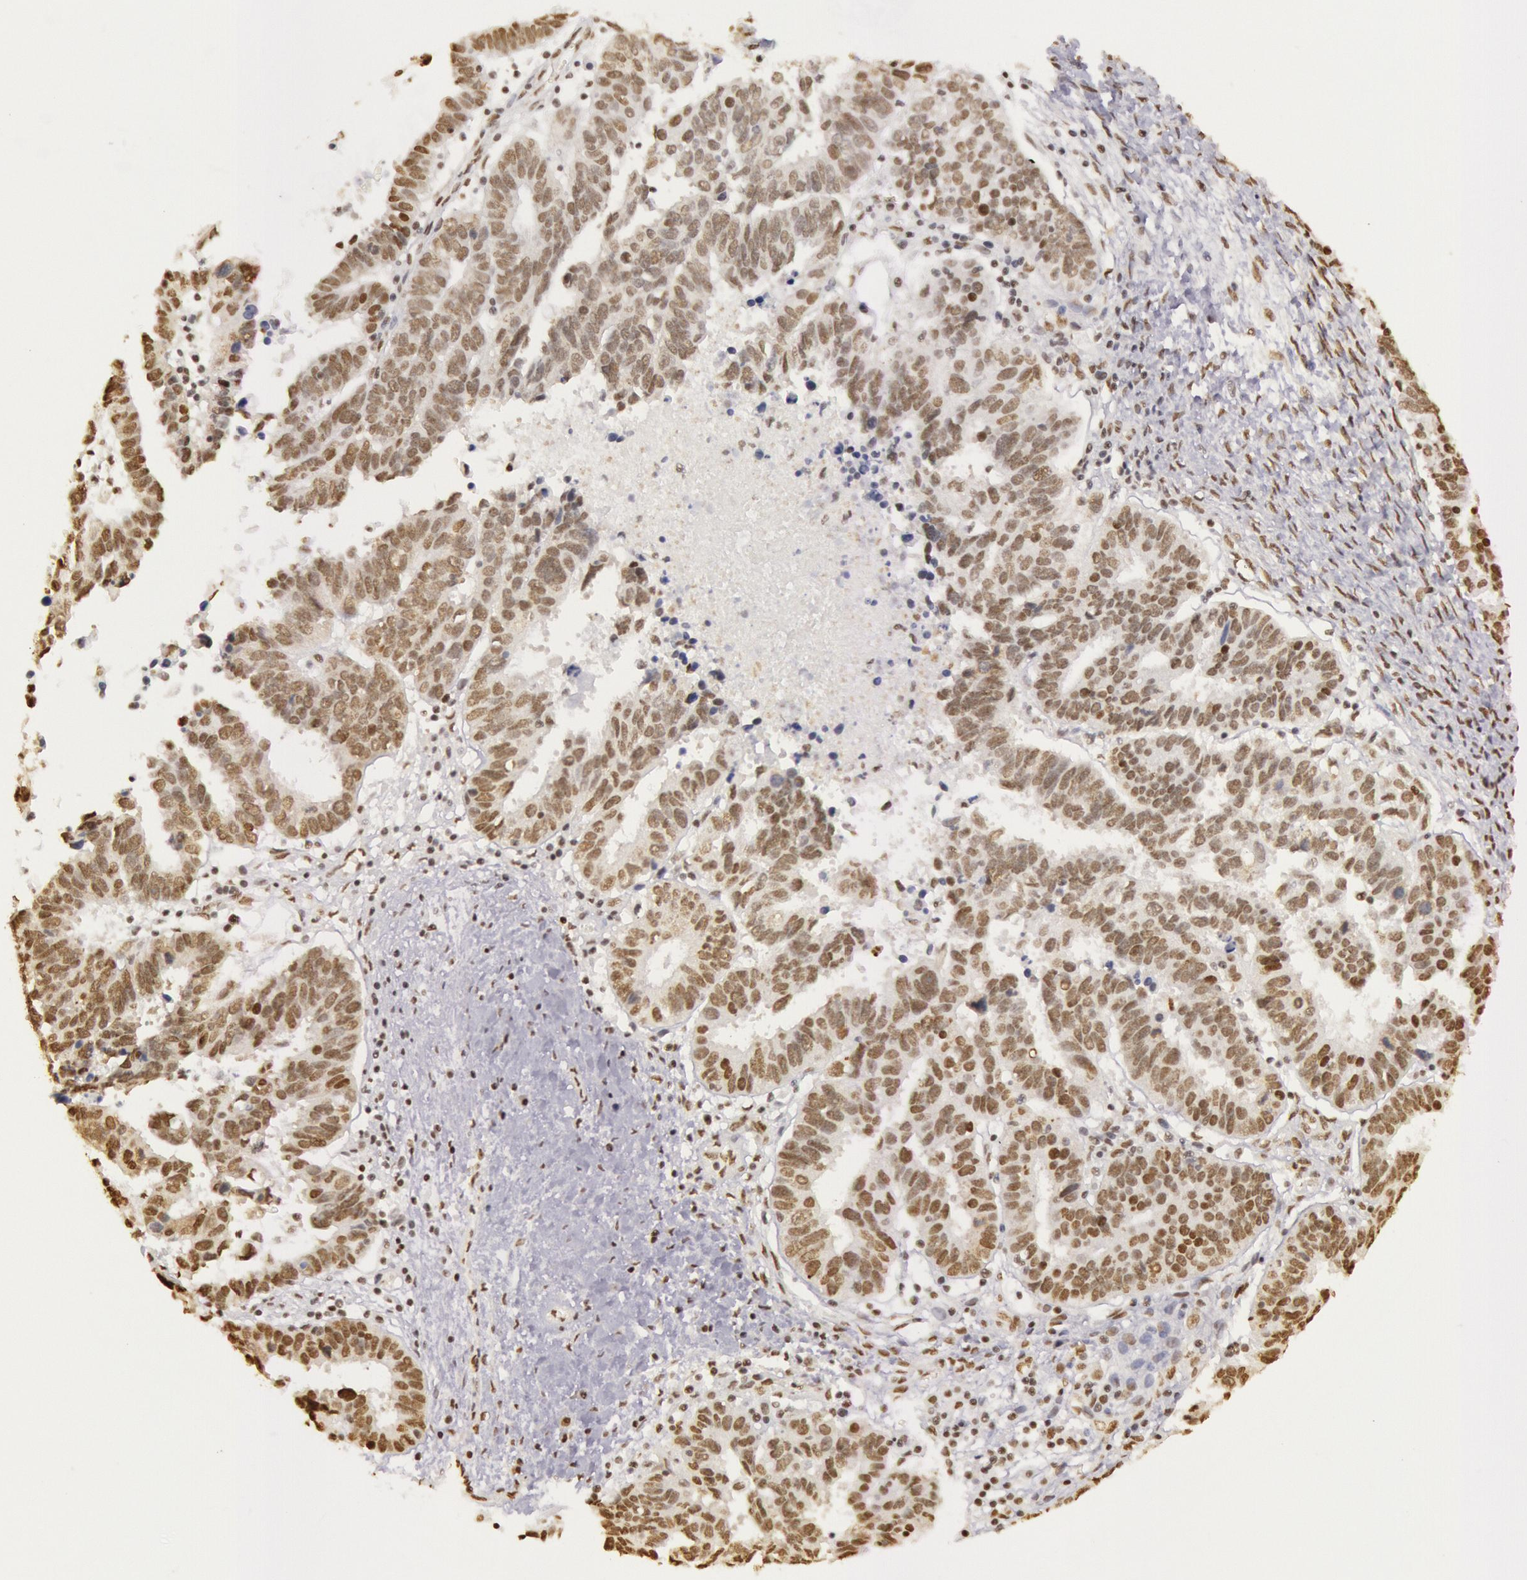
{"staining": {"intensity": "moderate", "quantity": ">75%", "location": "nuclear"}, "tissue": "ovarian cancer", "cell_type": "Tumor cells", "image_type": "cancer", "snomed": [{"axis": "morphology", "description": "Carcinoma, endometroid"}, {"axis": "morphology", "description": "Cystadenocarcinoma, serous, NOS"}, {"axis": "topography", "description": "Ovary"}], "caption": "An immunohistochemistry (IHC) micrograph of neoplastic tissue is shown. Protein staining in brown shows moderate nuclear positivity in serous cystadenocarcinoma (ovarian) within tumor cells.", "gene": "HNRNPH2", "patient": {"sex": "female", "age": 45}}